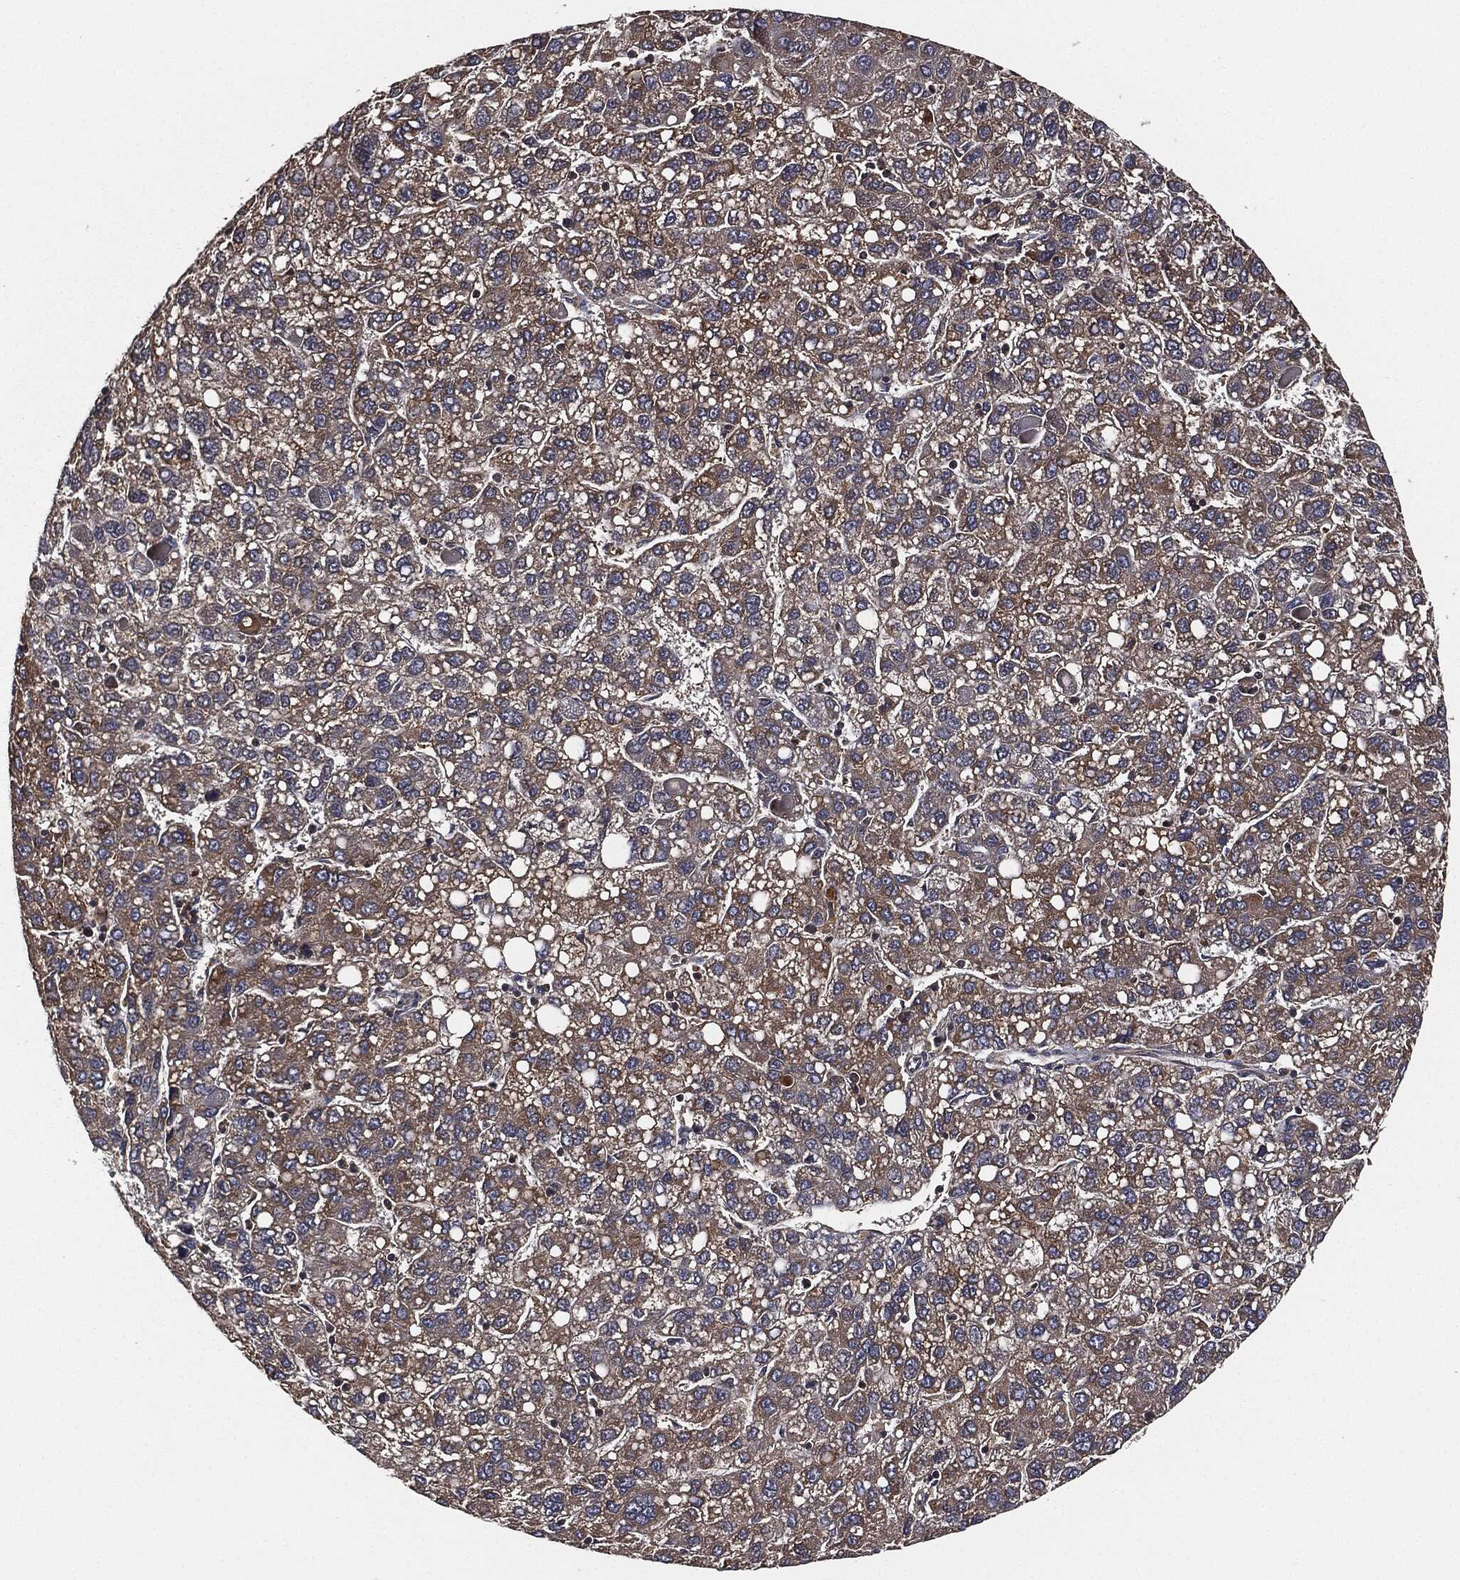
{"staining": {"intensity": "weak", "quantity": "25%-75%", "location": "cytoplasmic/membranous"}, "tissue": "liver cancer", "cell_type": "Tumor cells", "image_type": "cancer", "snomed": [{"axis": "morphology", "description": "Carcinoma, Hepatocellular, NOS"}, {"axis": "topography", "description": "Liver"}], "caption": "Immunohistochemistry (IHC) of liver cancer (hepatocellular carcinoma) demonstrates low levels of weak cytoplasmic/membranous staining in about 25%-75% of tumor cells. The protein of interest is shown in brown color, while the nuclei are stained blue.", "gene": "ERBIN", "patient": {"sex": "female", "age": 82}}